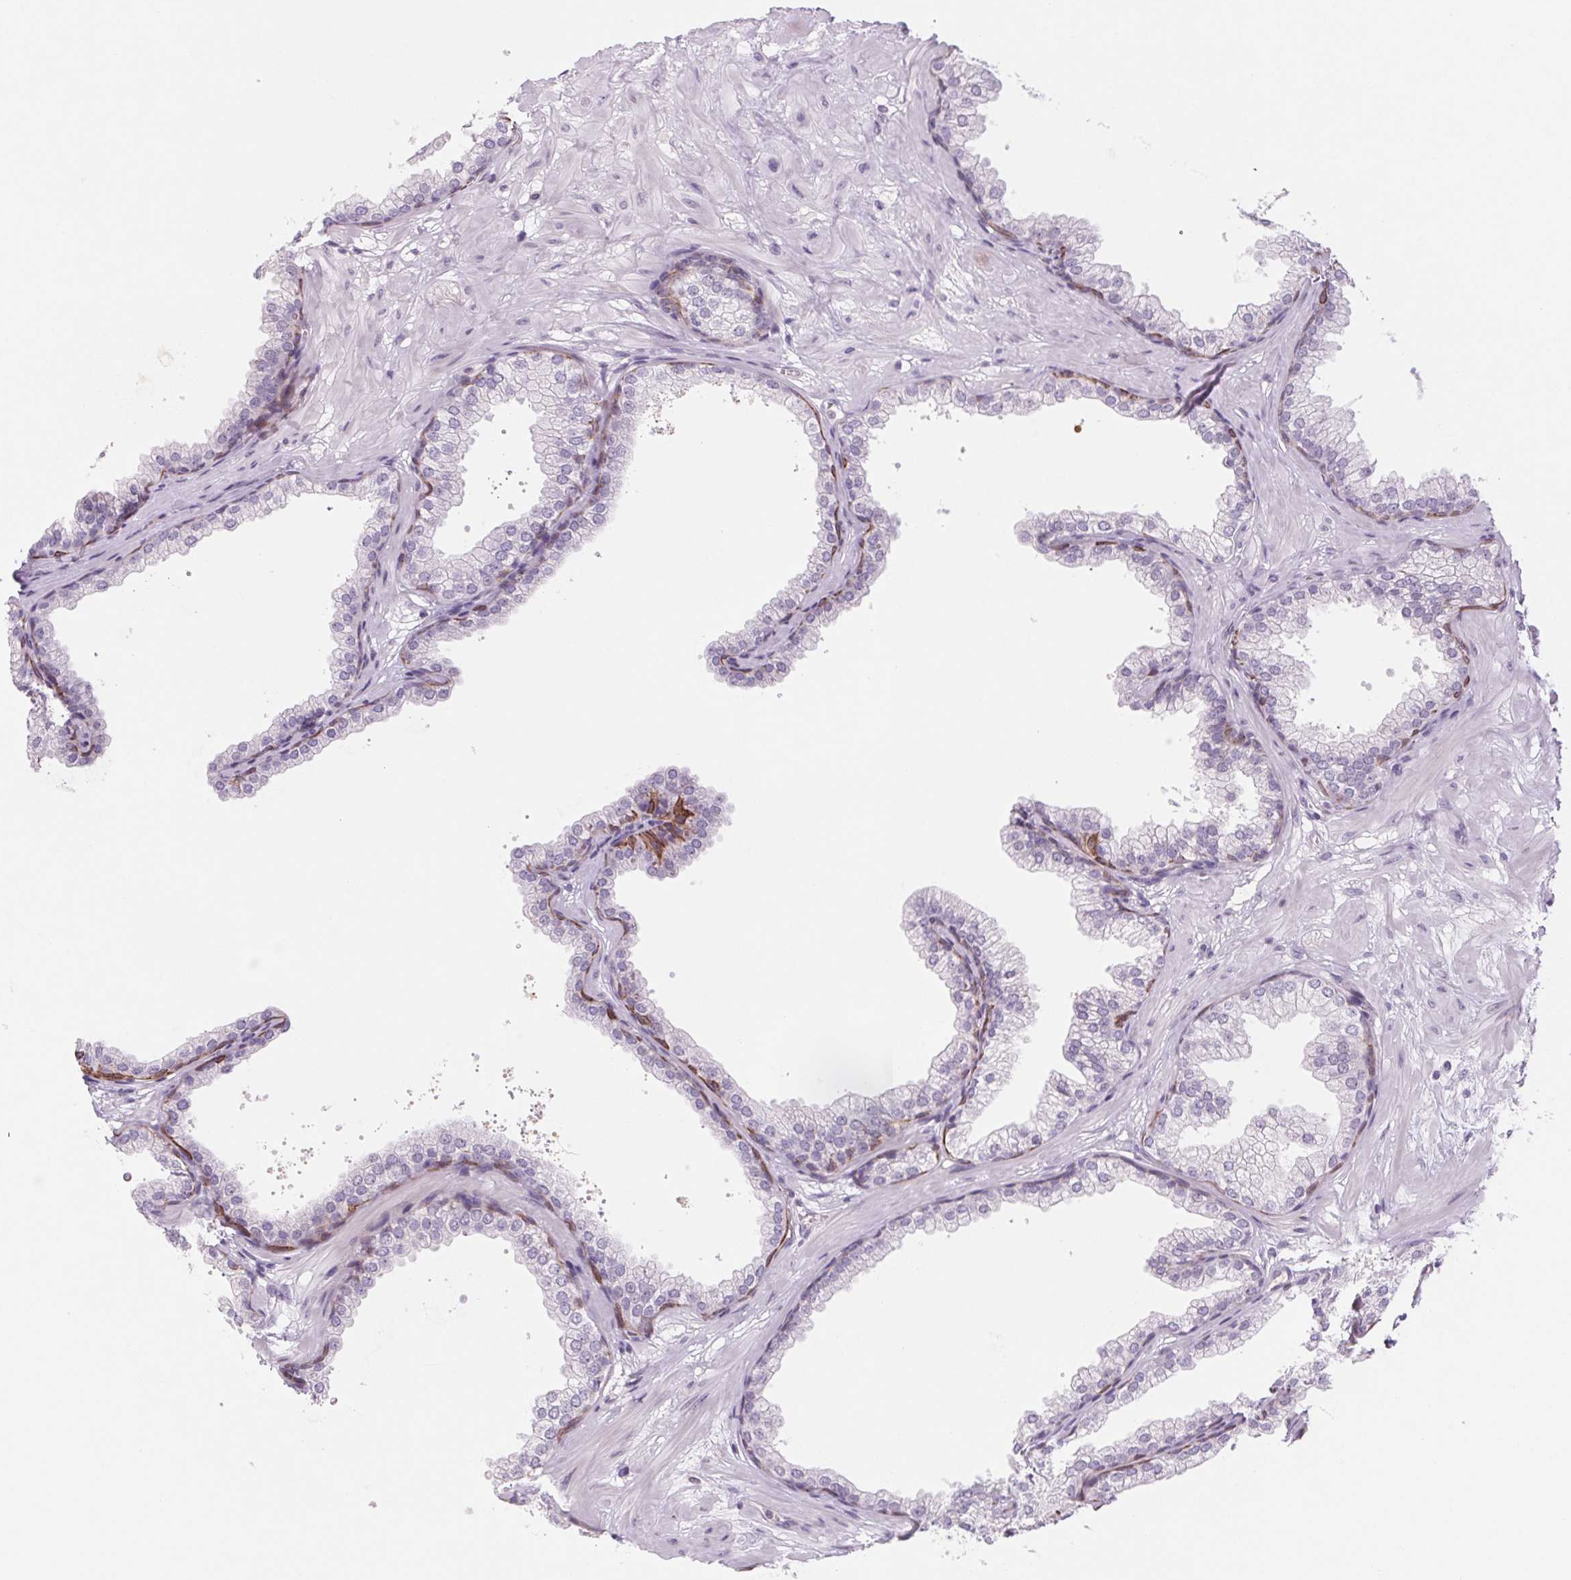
{"staining": {"intensity": "strong", "quantity": "<25%", "location": "cytoplasmic/membranous"}, "tissue": "prostate", "cell_type": "Glandular cells", "image_type": "normal", "snomed": [{"axis": "morphology", "description": "Normal tissue, NOS"}, {"axis": "topography", "description": "Prostate"}], "caption": "IHC photomicrograph of unremarkable prostate stained for a protein (brown), which reveals medium levels of strong cytoplasmic/membranous staining in about <25% of glandular cells.", "gene": "KRT1", "patient": {"sex": "male", "age": 37}}